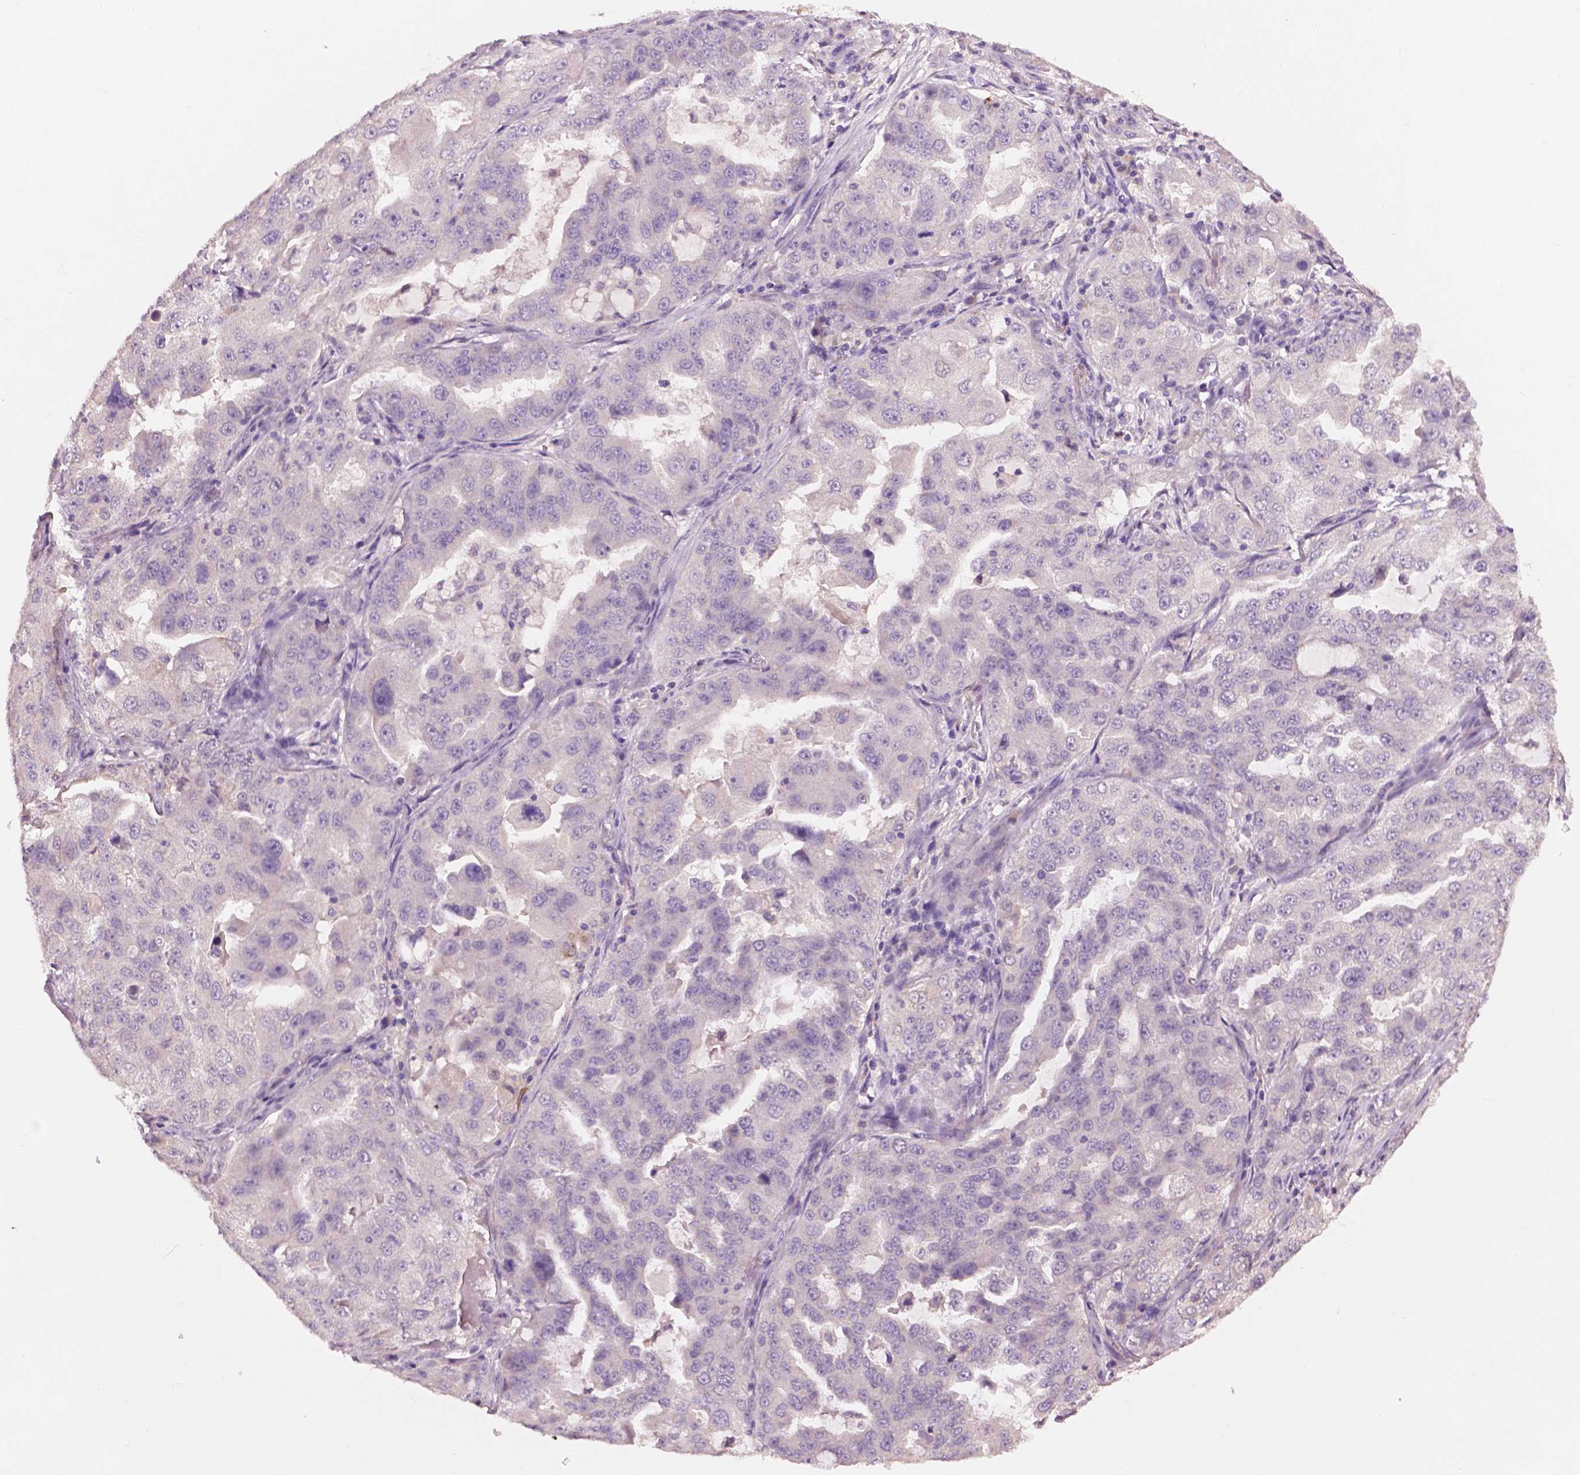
{"staining": {"intensity": "negative", "quantity": "none", "location": "none"}, "tissue": "lung cancer", "cell_type": "Tumor cells", "image_type": "cancer", "snomed": [{"axis": "morphology", "description": "Adenocarcinoma, NOS"}, {"axis": "topography", "description": "Lung"}], "caption": "High power microscopy micrograph of an IHC micrograph of adenocarcinoma (lung), revealing no significant expression in tumor cells.", "gene": "KRT17", "patient": {"sex": "female", "age": 61}}